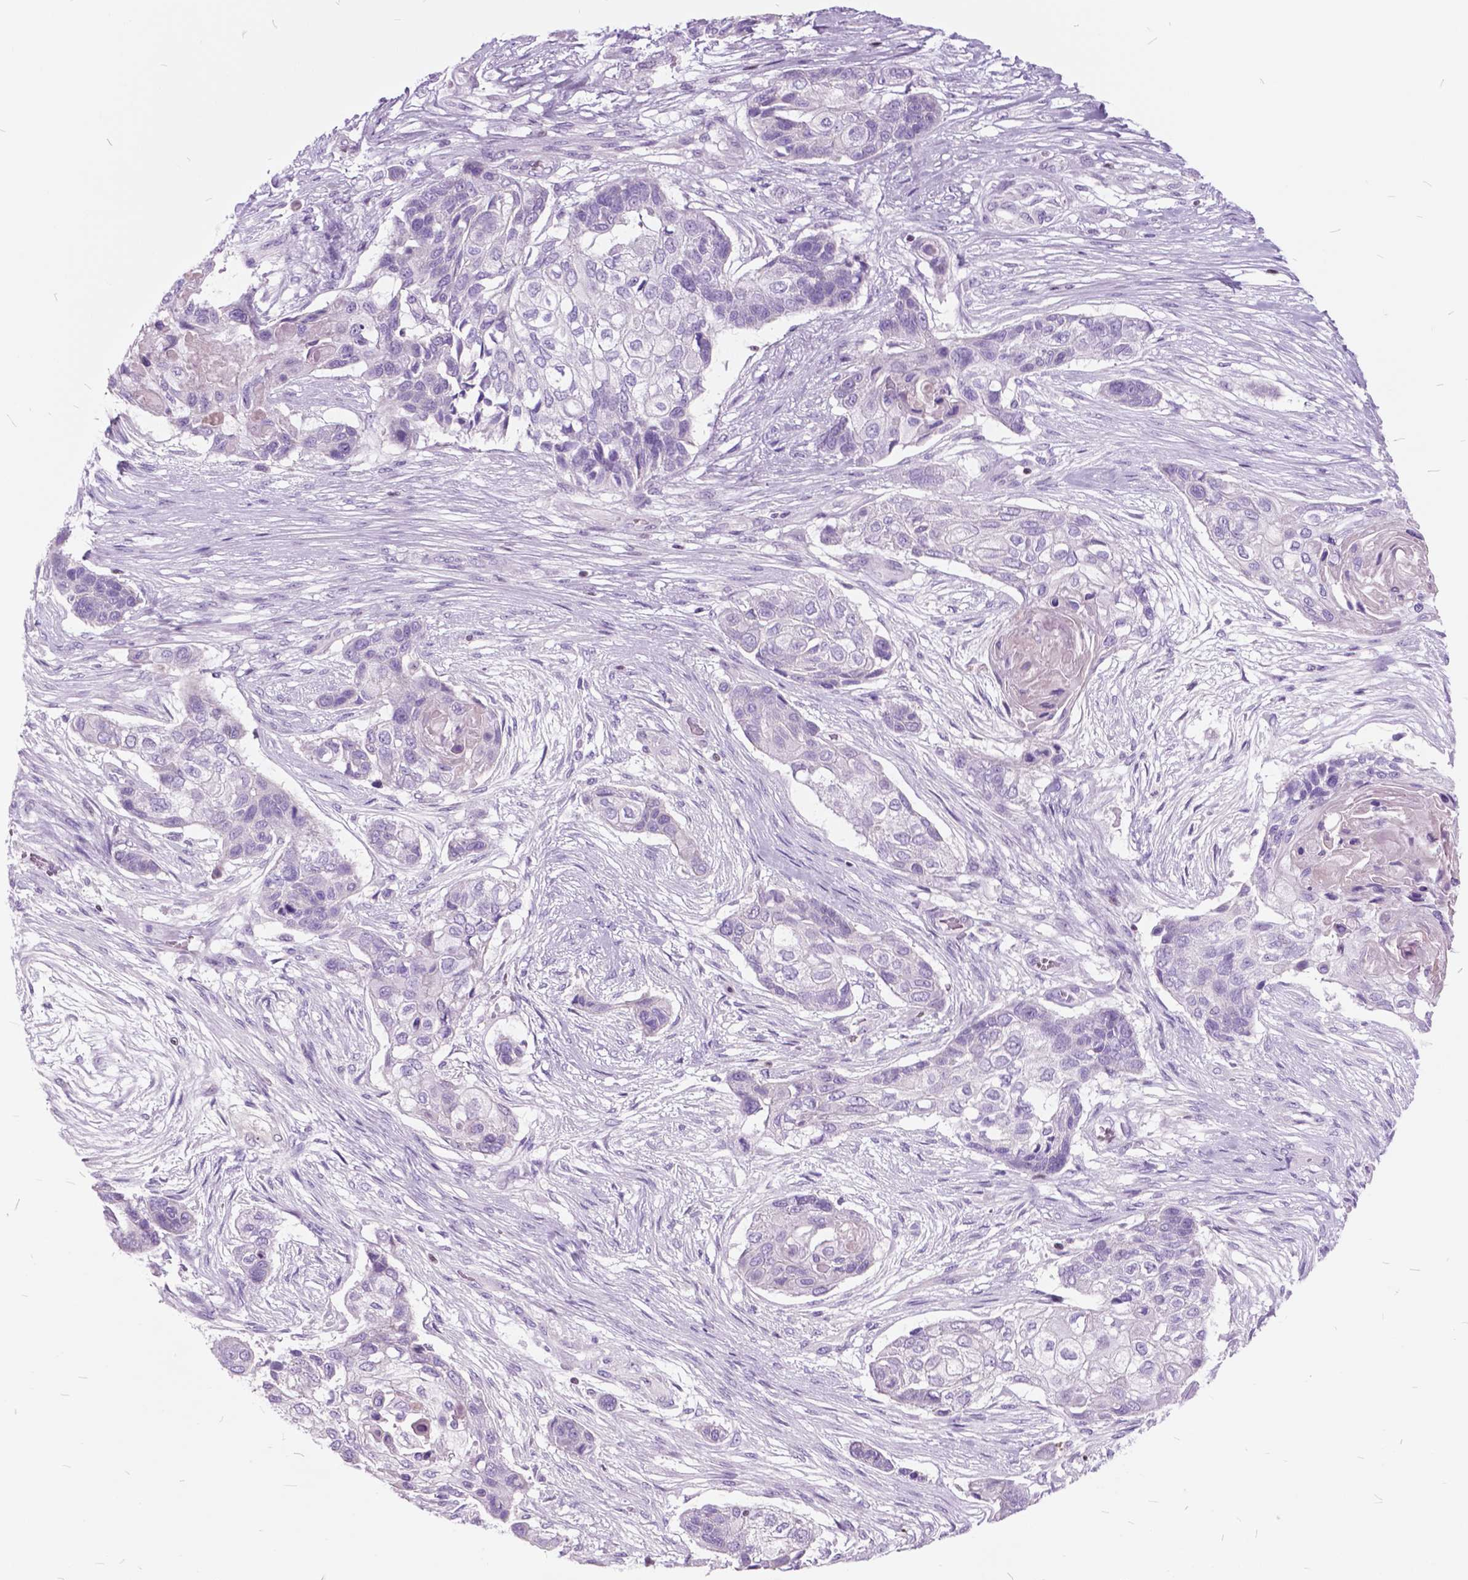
{"staining": {"intensity": "negative", "quantity": "none", "location": "none"}, "tissue": "lung cancer", "cell_type": "Tumor cells", "image_type": "cancer", "snomed": [{"axis": "morphology", "description": "Squamous cell carcinoma, NOS"}, {"axis": "topography", "description": "Lung"}], "caption": "This is an immunohistochemistry (IHC) micrograph of human lung cancer. There is no staining in tumor cells.", "gene": "SP140", "patient": {"sex": "male", "age": 69}}